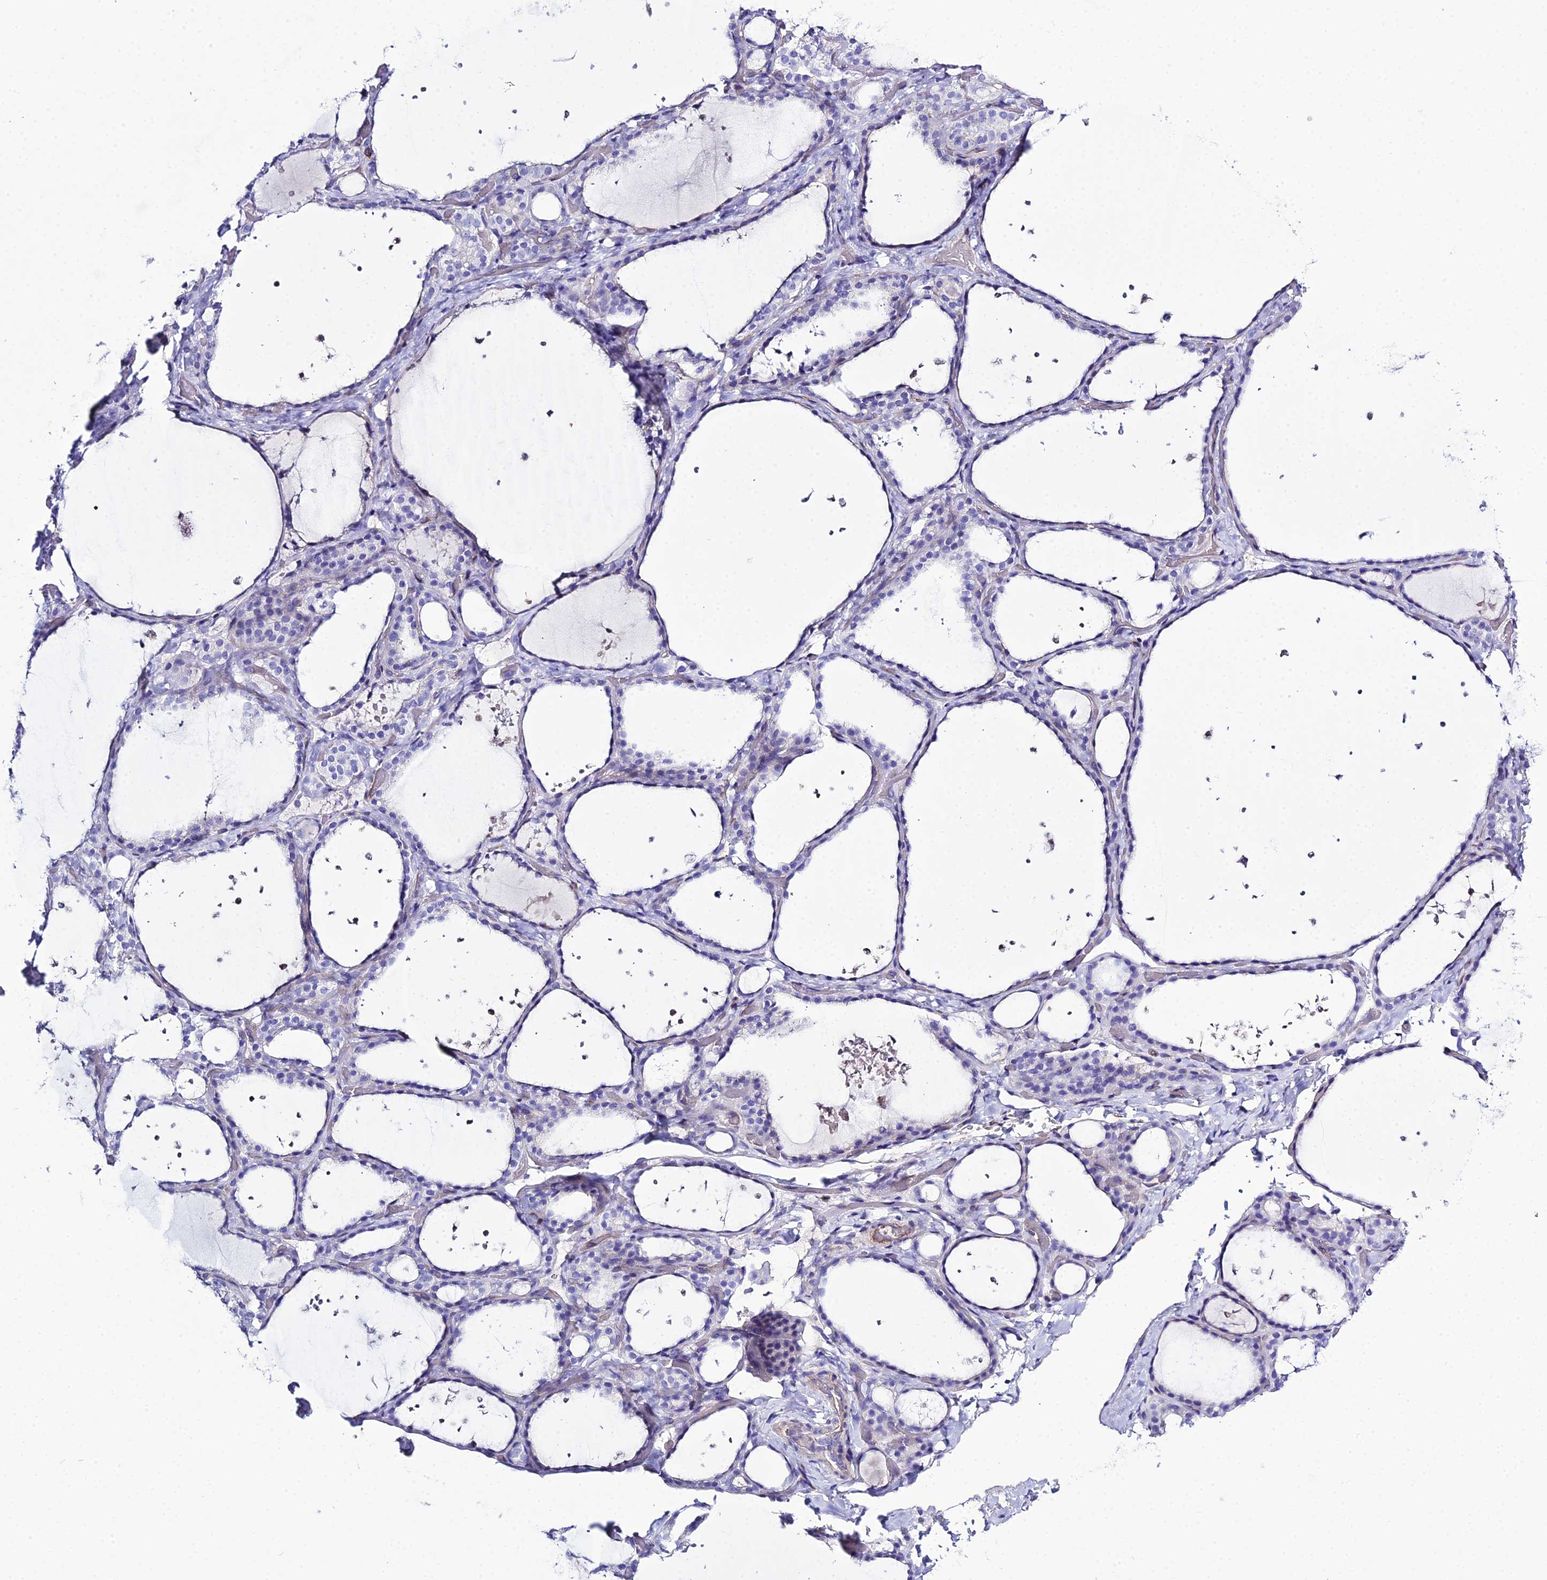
{"staining": {"intensity": "negative", "quantity": "none", "location": "none"}, "tissue": "thyroid gland", "cell_type": "Glandular cells", "image_type": "normal", "snomed": [{"axis": "morphology", "description": "Normal tissue, NOS"}, {"axis": "topography", "description": "Thyroid gland"}], "caption": "There is no significant staining in glandular cells of thyroid gland. The staining was performed using DAB to visualize the protein expression in brown, while the nuclei were stained in blue with hematoxylin (Magnification: 20x).", "gene": "OR1Q1", "patient": {"sex": "female", "age": 44}}